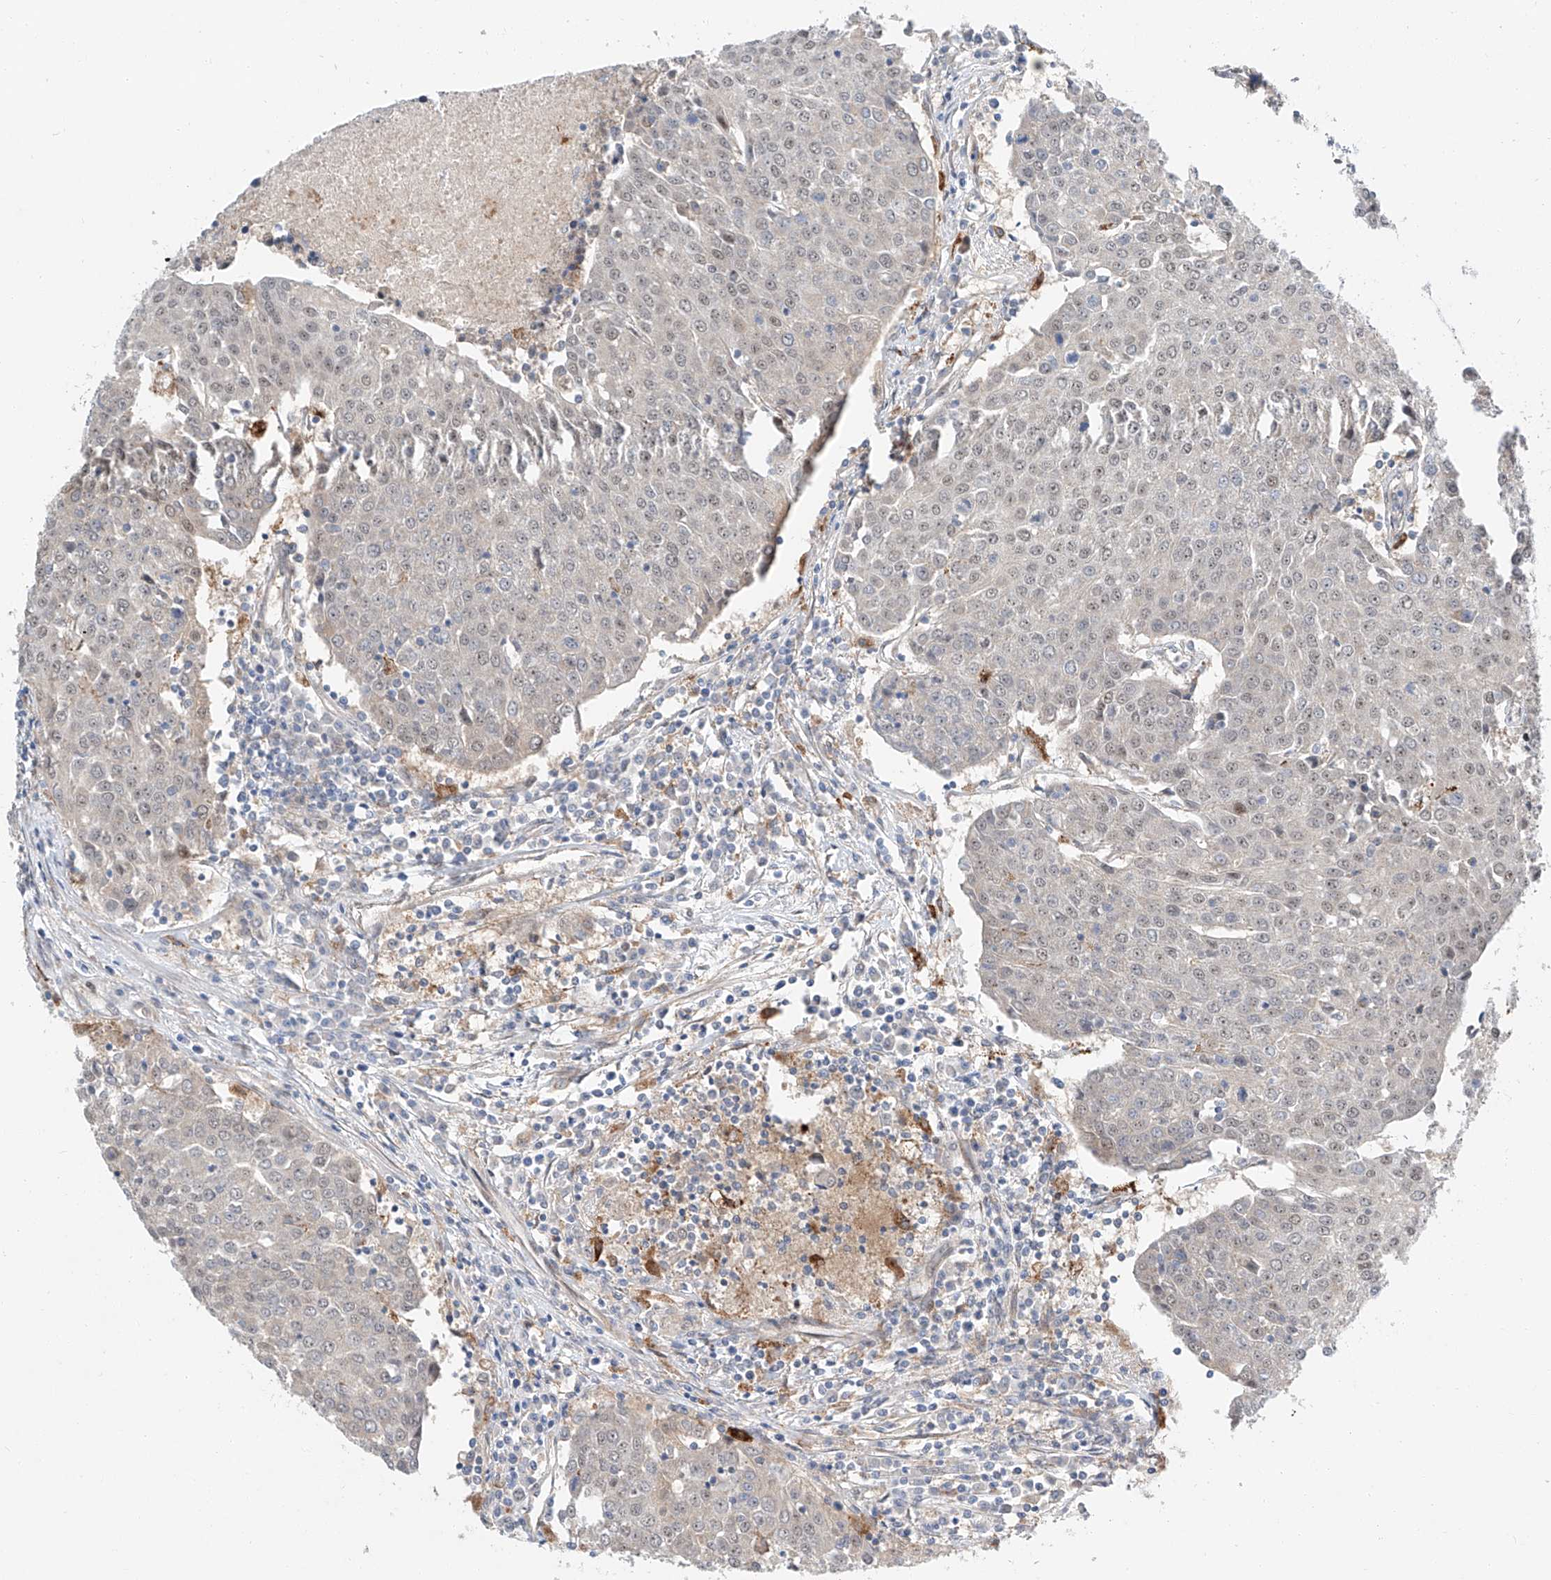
{"staining": {"intensity": "weak", "quantity": "<25%", "location": "nuclear"}, "tissue": "urothelial cancer", "cell_type": "Tumor cells", "image_type": "cancer", "snomed": [{"axis": "morphology", "description": "Urothelial carcinoma, High grade"}, {"axis": "topography", "description": "Urinary bladder"}], "caption": "Human urothelial carcinoma (high-grade) stained for a protein using immunohistochemistry displays no expression in tumor cells.", "gene": "CLDND1", "patient": {"sex": "female", "age": 85}}